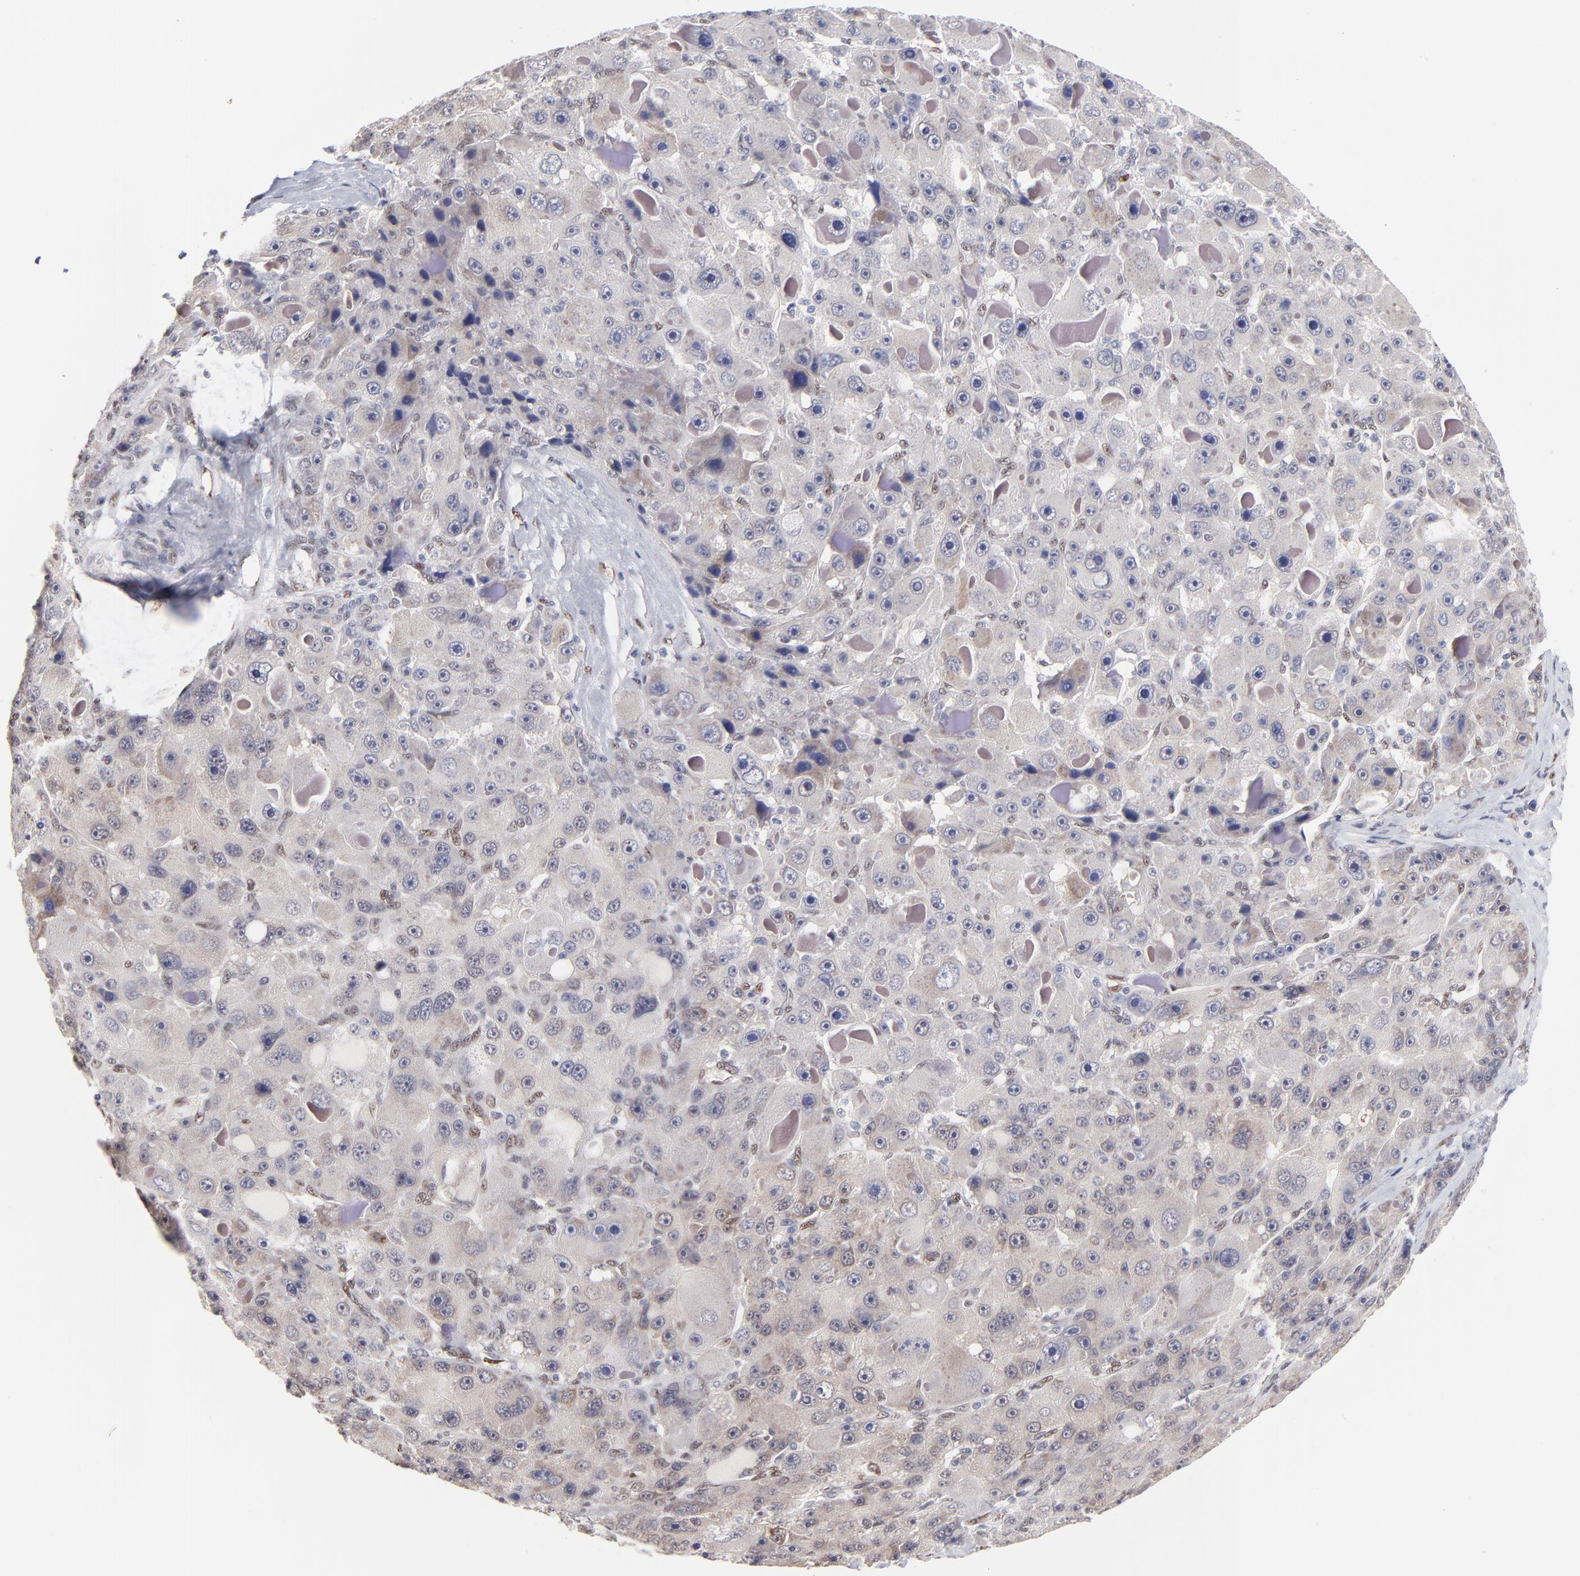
{"staining": {"intensity": "weak", "quantity": "<25%", "location": "nuclear"}, "tissue": "liver cancer", "cell_type": "Tumor cells", "image_type": "cancer", "snomed": [{"axis": "morphology", "description": "Carcinoma, Hepatocellular, NOS"}, {"axis": "topography", "description": "Liver"}], "caption": "This is an immunohistochemistry micrograph of human liver cancer. There is no expression in tumor cells.", "gene": "STAT3", "patient": {"sex": "male", "age": 76}}